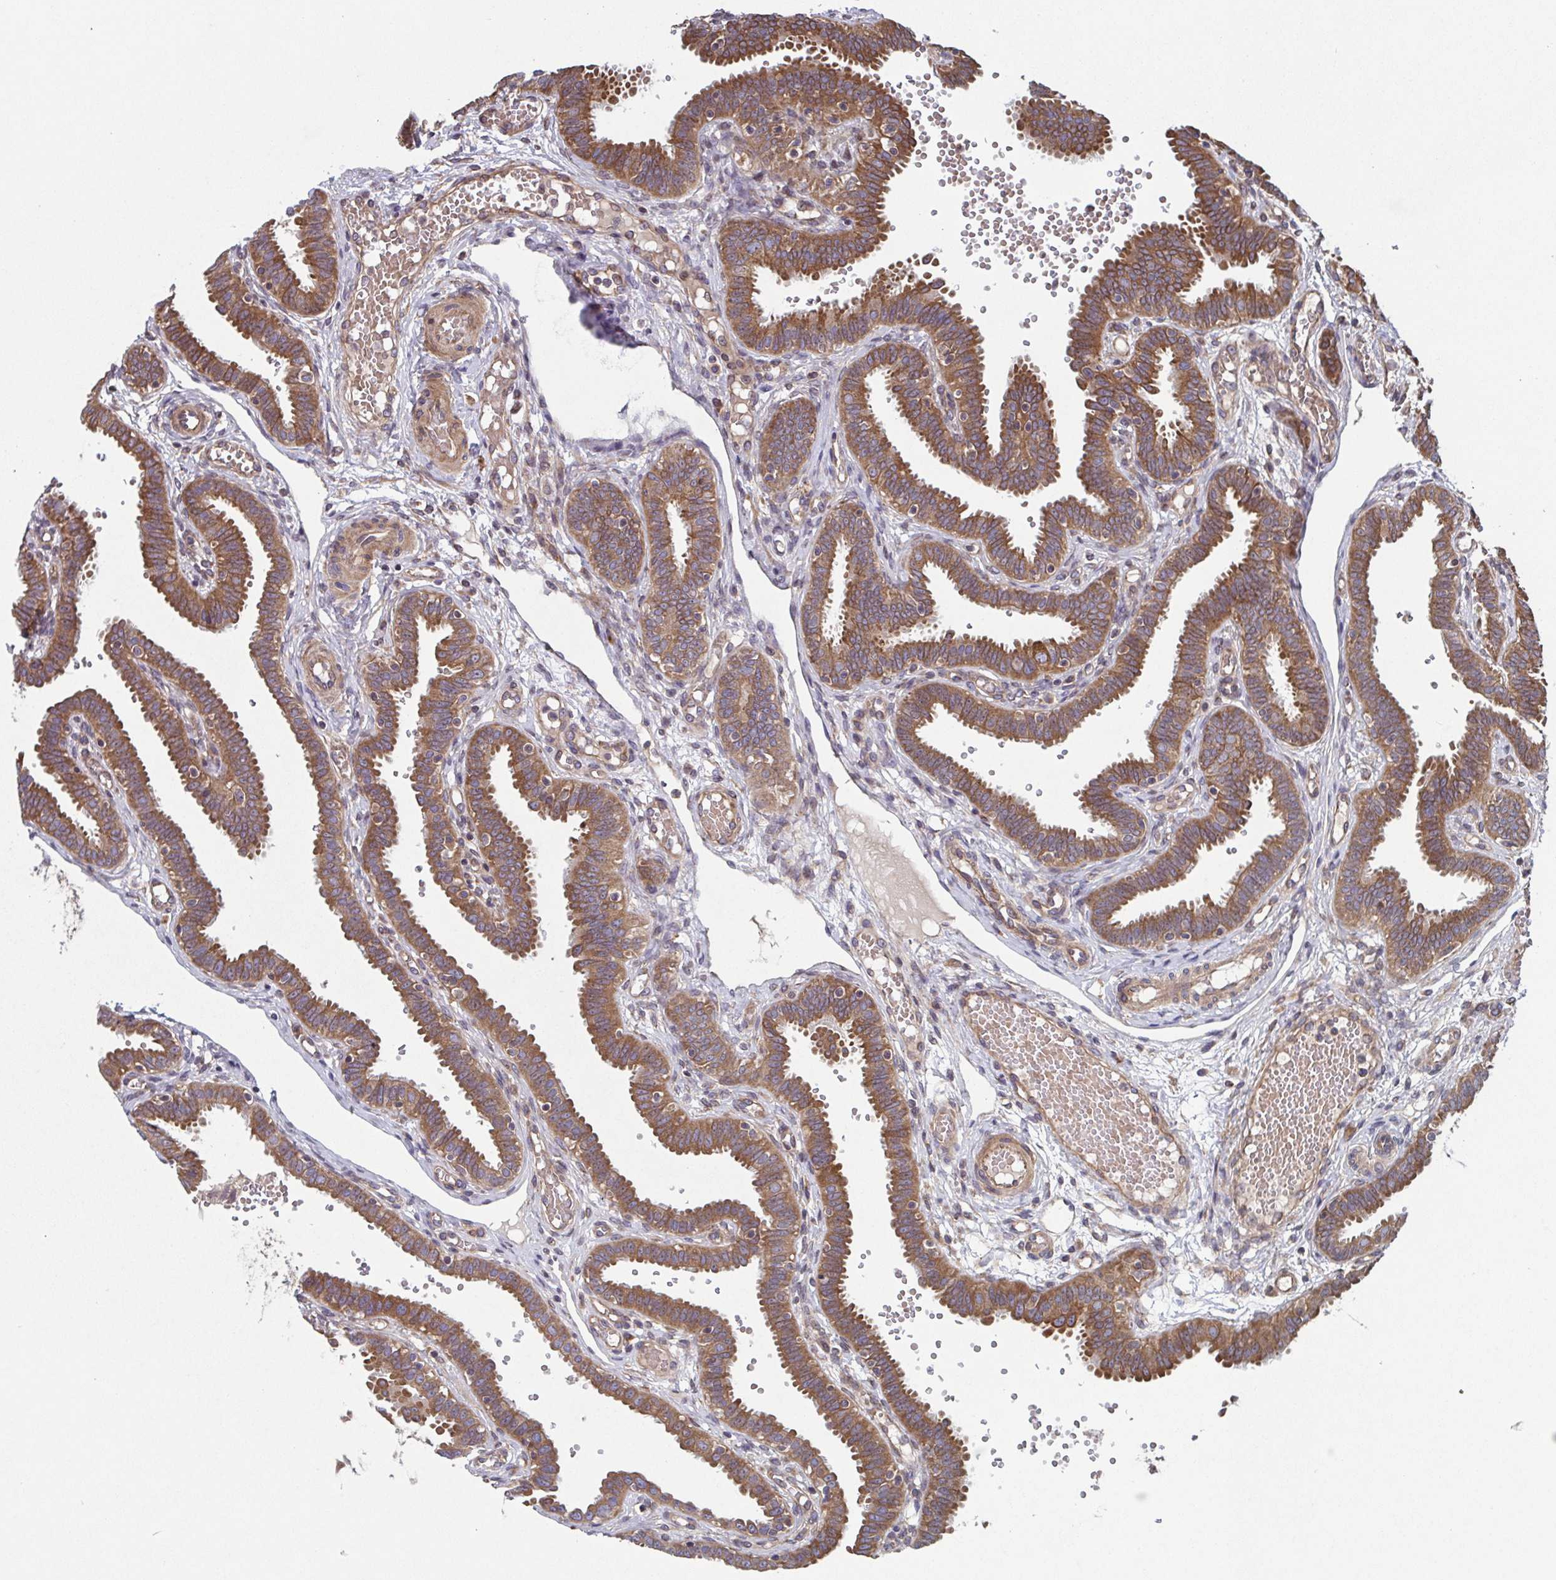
{"staining": {"intensity": "moderate", "quantity": ">75%", "location": "cytoplasmic/membranous"}, "tissue": "fallopian tube", "cell_type": "Glandular cells", "image_type": "normal", "snomed": [{"axis": "morphology", "description": "Normal tissue, NOS"}, {"axis": "topography", "description": "Fallopian tube"}], "caption": "Human fallopian tube stained with a brown dye demonstrates moderate cytoplasmic/membranous positive staining in approximately >75% of glandular cells.", "gene": "COPB1", "patient": {"sex": "female", "age": 37}}